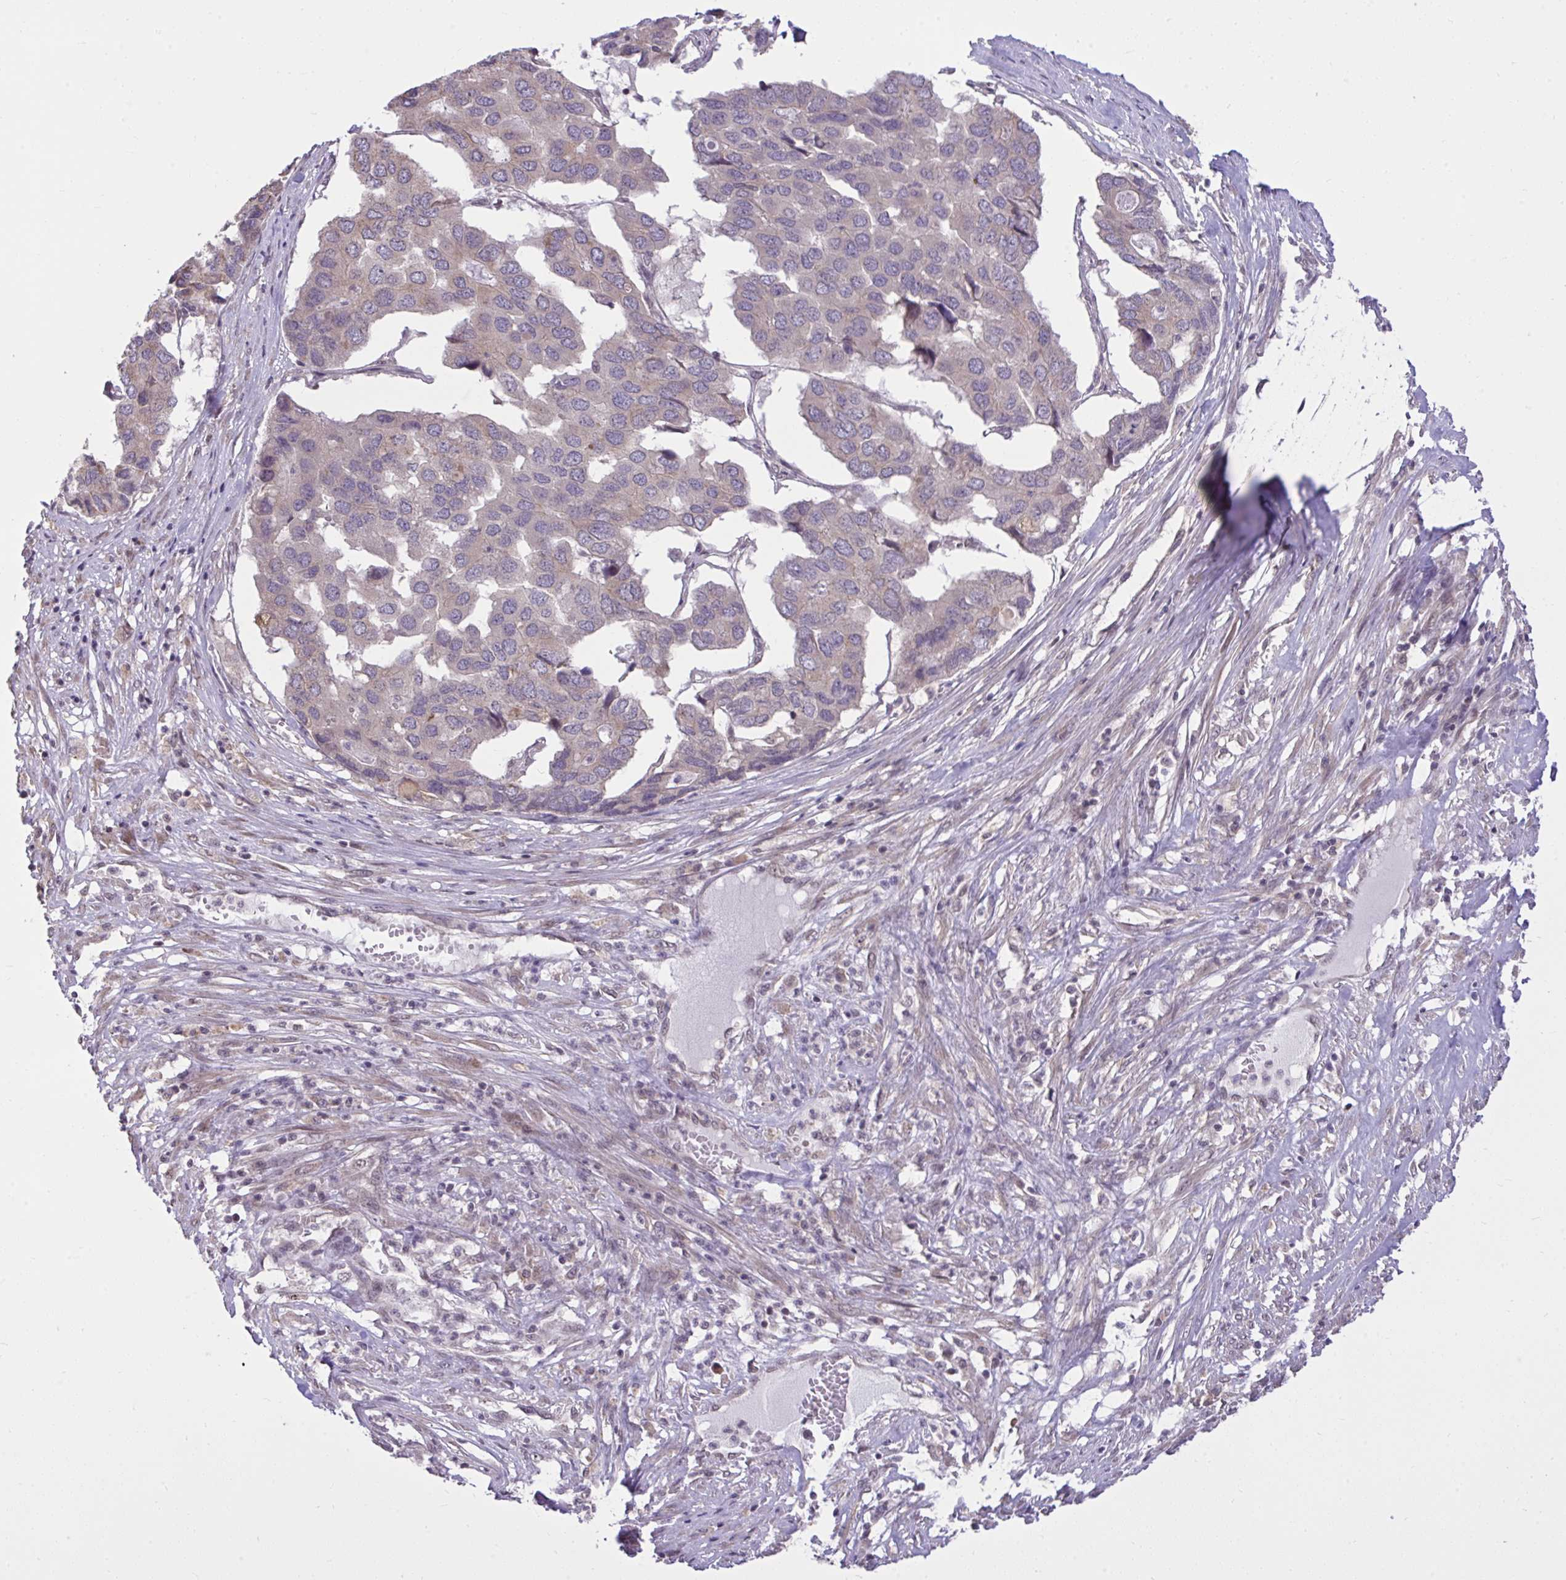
{"staining": {"intensity": "negative", "quantity": "none", "location": "none"}, "tissue": "pancreatic cancer", "cell_type": "Tumor cells", "image_type": "cancer", "snomed": [{"axis": "morphology", "description": "Adenocarcinoma, NOS"}, {"axis": "topography", "description": "Pancreas"}], "caption": "A photomicrograph of adenocarcinoma (pancreatic) stained for a protein demonstrates no brown staining in tumor cells.", "gene": "CYP20A1", "patient": {"sex": "male", "age": 50}}